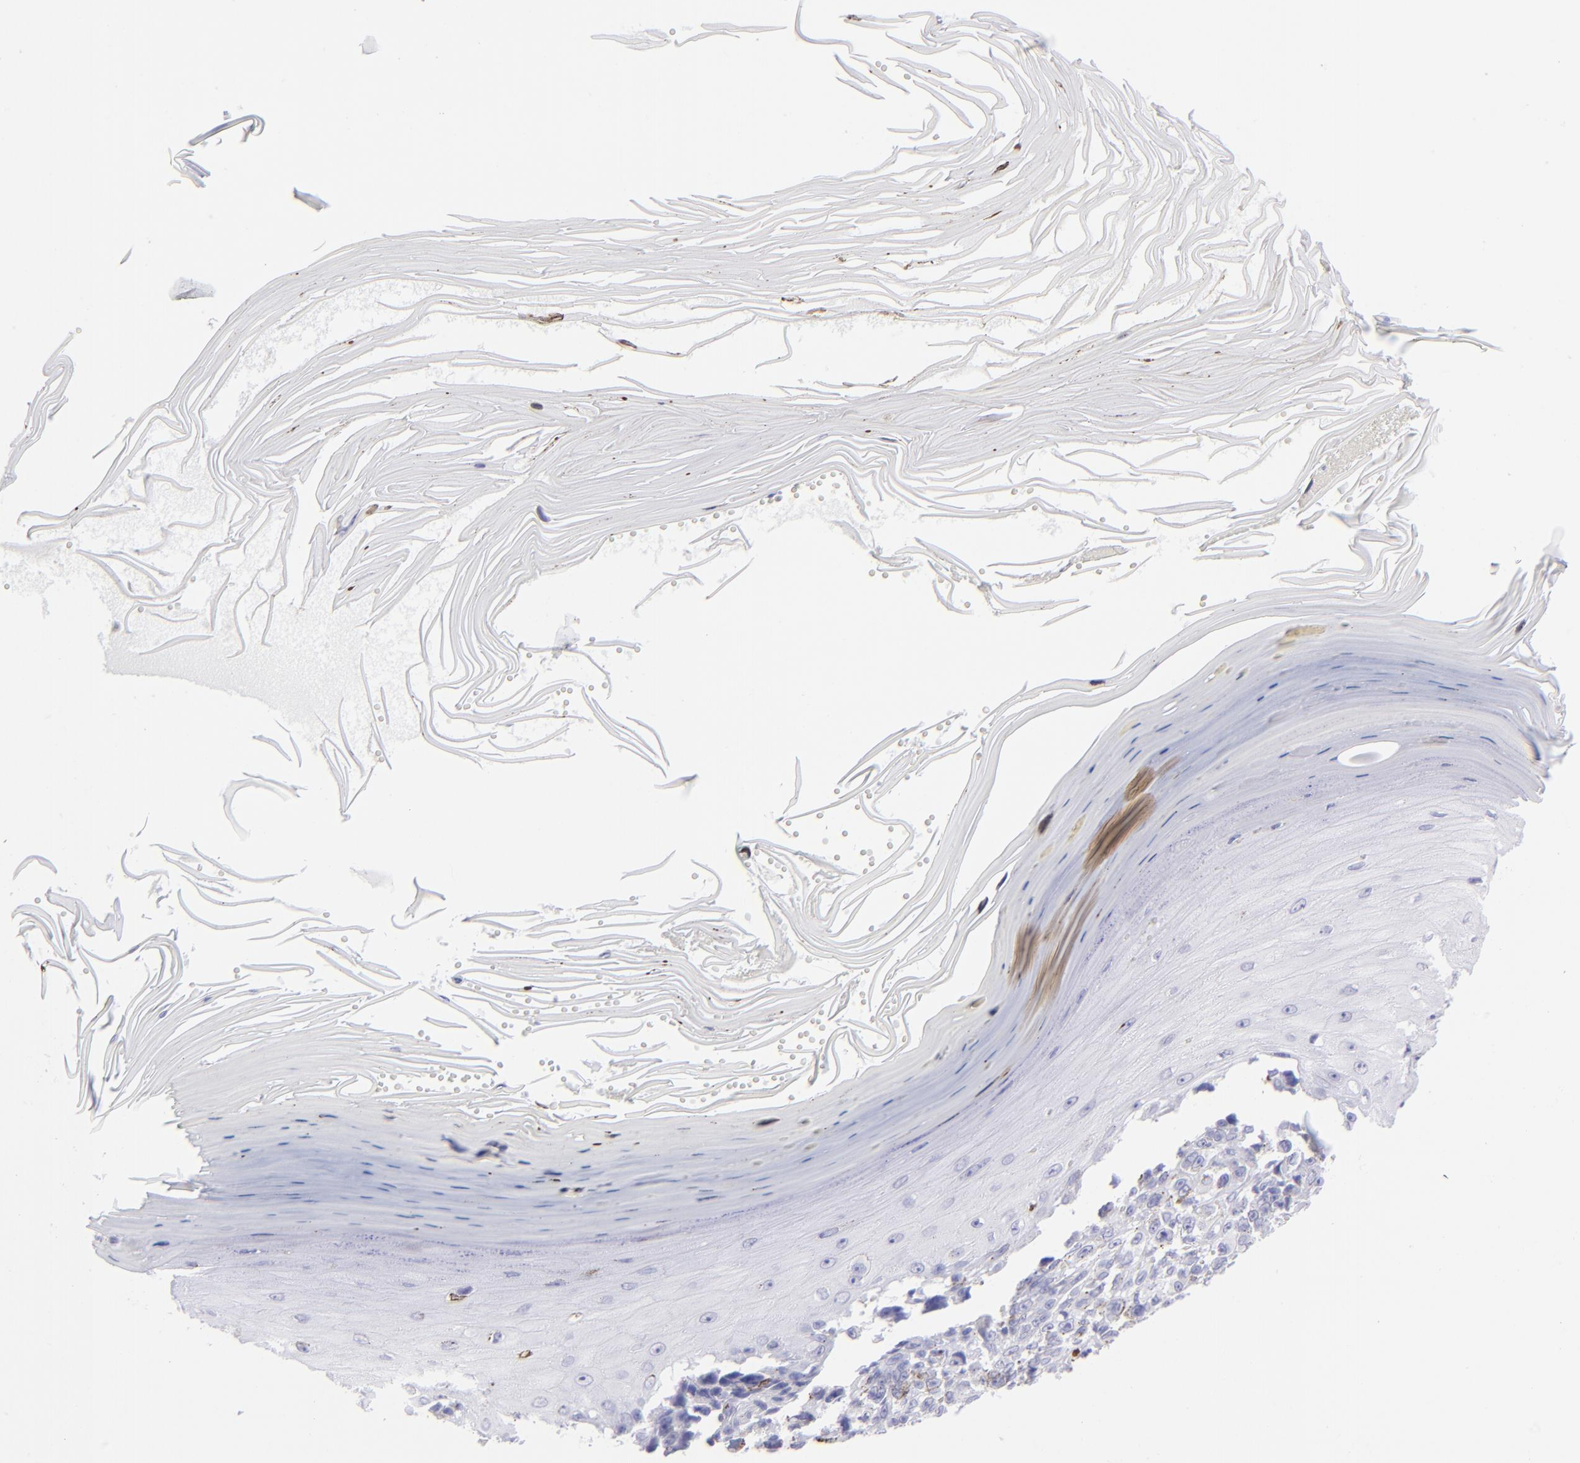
{"staining": {"intensity": "negative", "quantity": "none", "location": "none"}, "tissue": "melanoma", "cell_type": "Tumor cells", "image_type": "cancer", "snomed": [{"axis": "morphology", "description": "Malignant melanoma, NOS"}, {"axis": "topography", "description": "Skin"}], "caption": "A high-resolution histopathology image shows IHC staining of malignant melanoma, which reveals no significant expression in tumor cells. (IHC, brightfield microscopy, high magnification).", "gene": "SLC1A3", "patient": {"sex": "female", "age": 82}}